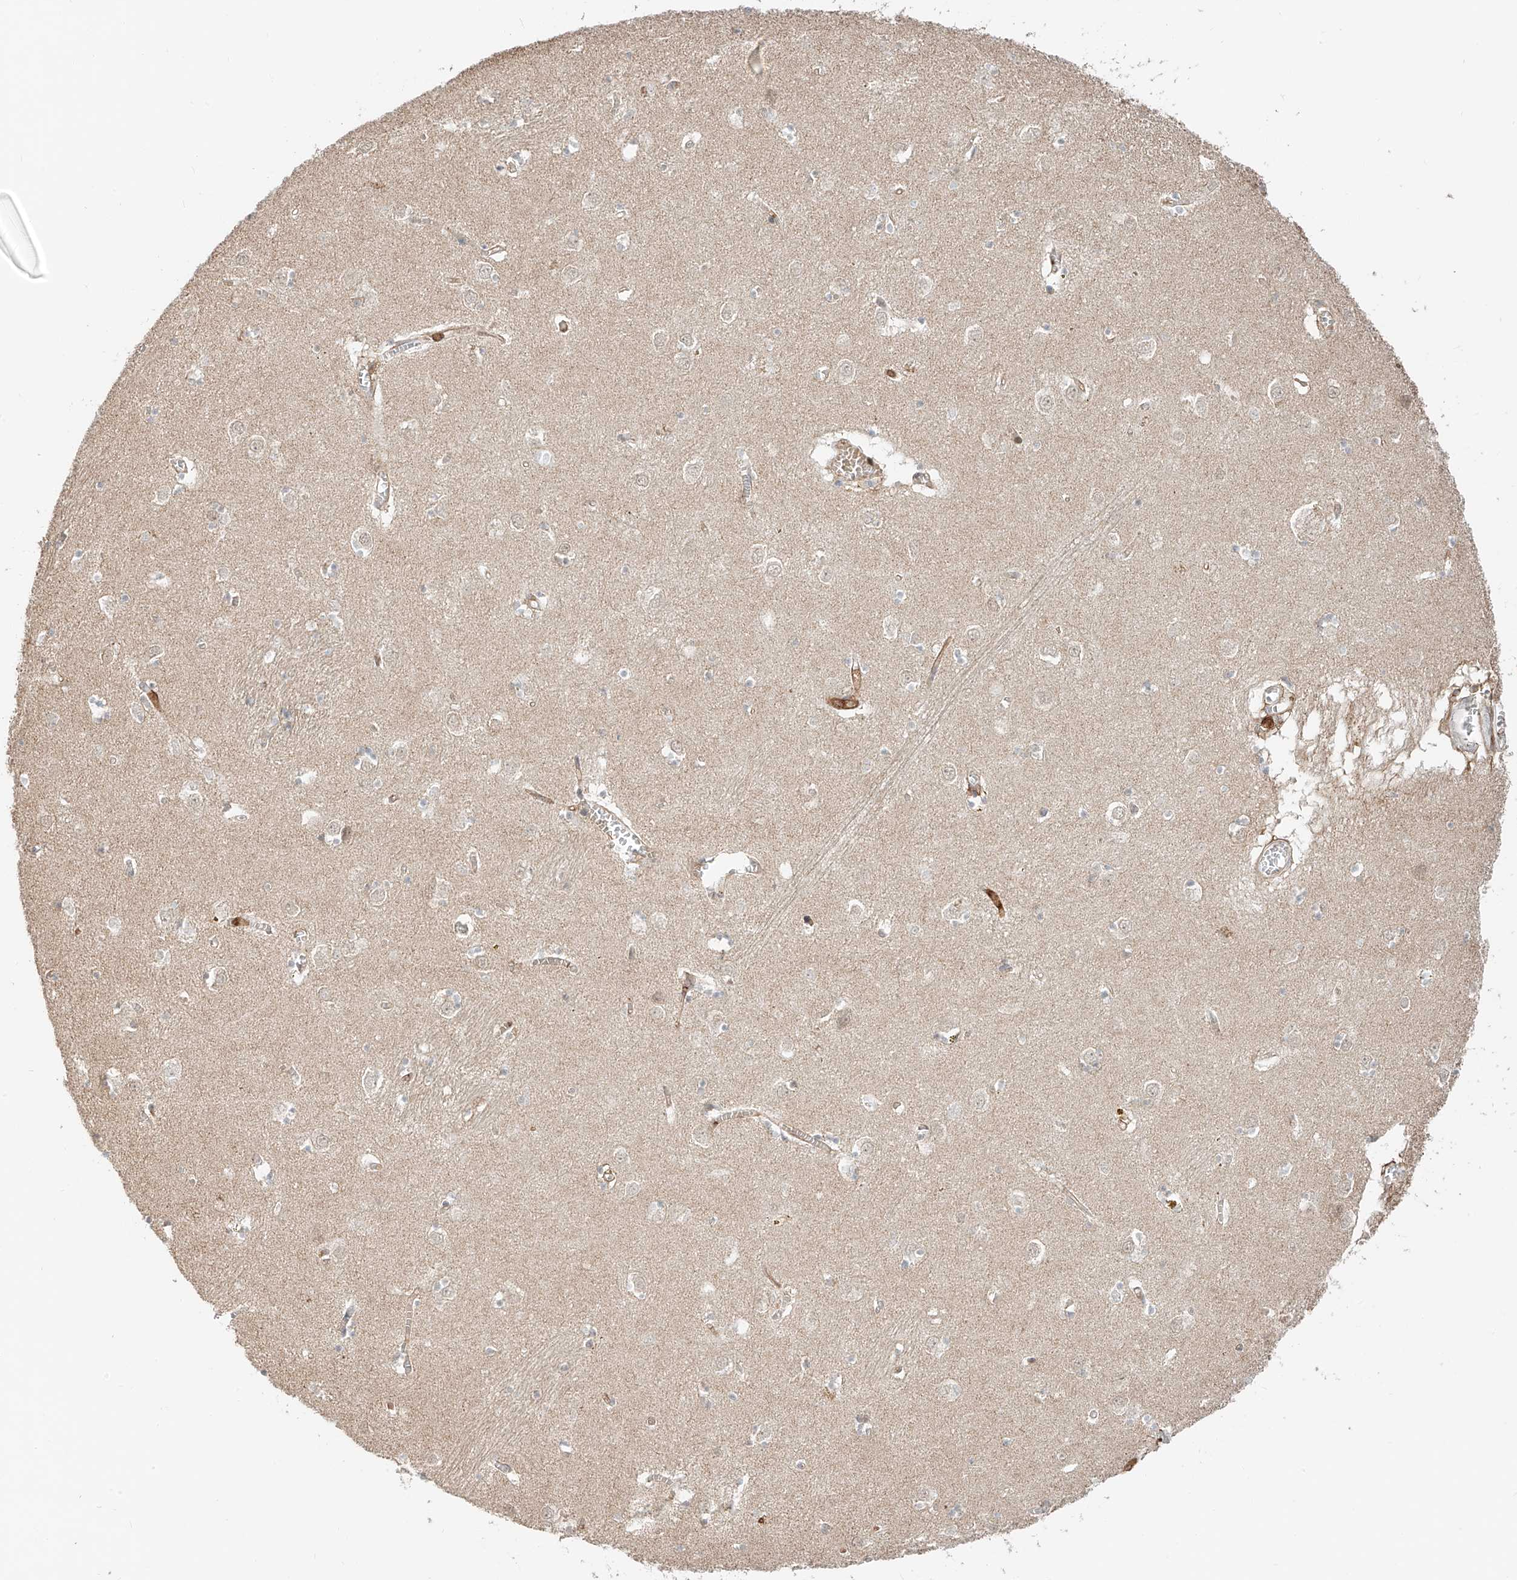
{"staining": {"intensity": "moderate", "quantity": "<25%", "location": "cytoplasmic/membranous,nuclear"}, "tissue": "caudate", "cell_type": "Glial cells", "image_type": "normal", "snomed": [{"axis": "morphology", "description": "Normal tissue, NOS"}, {"axis": "topography", "description": "Lateral ventricle wall"}], "caption": "This histopathology image demonstrates IHC staining of unremarkable caudate, with low moderate cytoplasmic/membranous,nuclear staining in approximately <25% of glial cells.", "gene": "CEP162", "patient": {"sex": "male", "age": 70}}